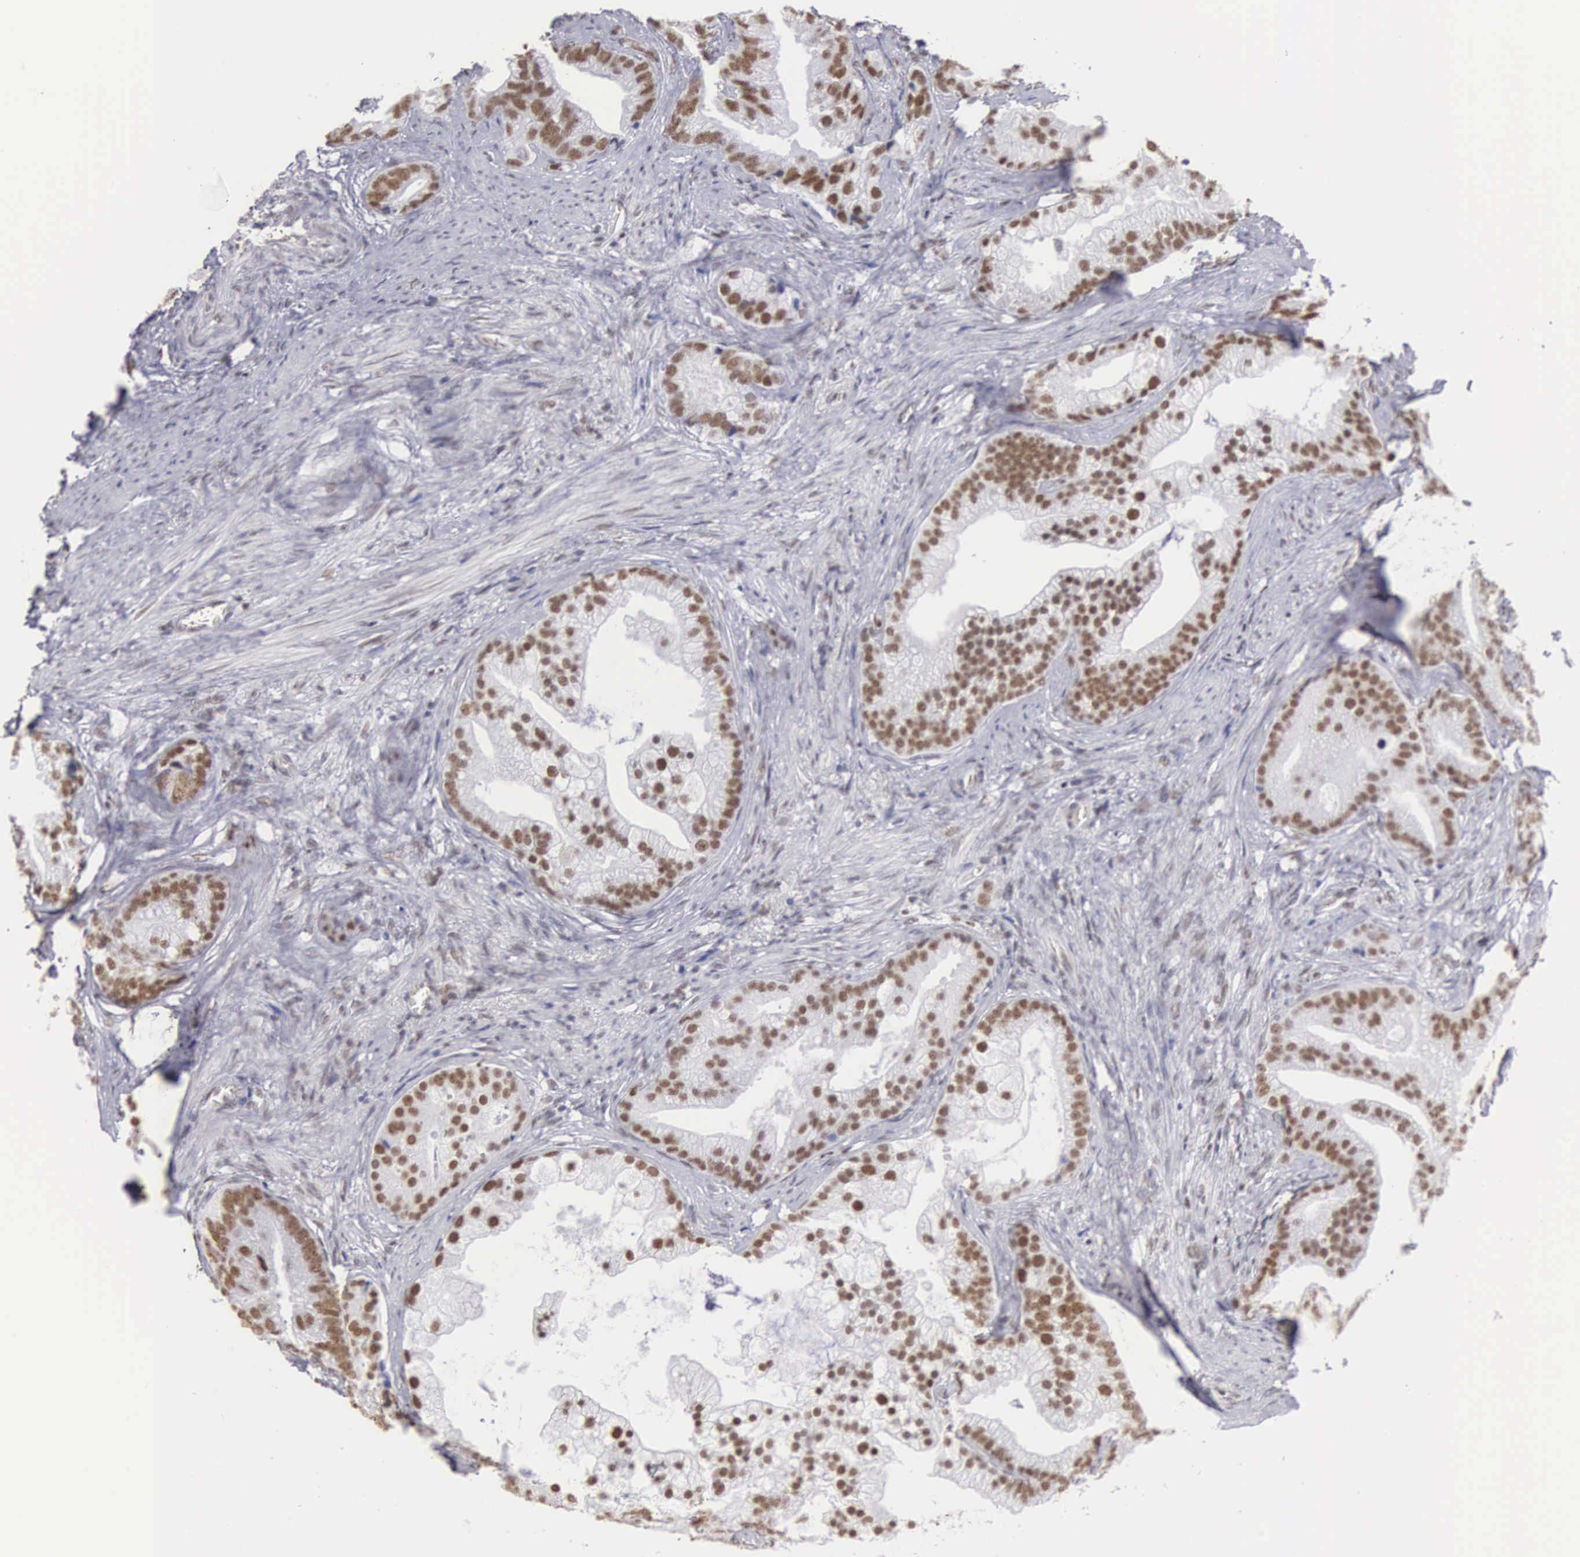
{"staining": {"intensity": "strong", "quantity": ">75%", "location": "nuclear"}, "tissue": "prostate cancer", "cell_type": "Tumor cells", "image_type": "cancer", "snomed": [{"axis": "morphology", "description": "Adenocarcinoma, Low grade"}, {"axis": "topography", "description": "Prostate"}], "caption": "Strong nuclear staining is identified in about >75% of tumor cells in prostate low-grade adenocarcinoma.", "gene": "CSTF2", "patient": {"sex": "male", "age": 71}}